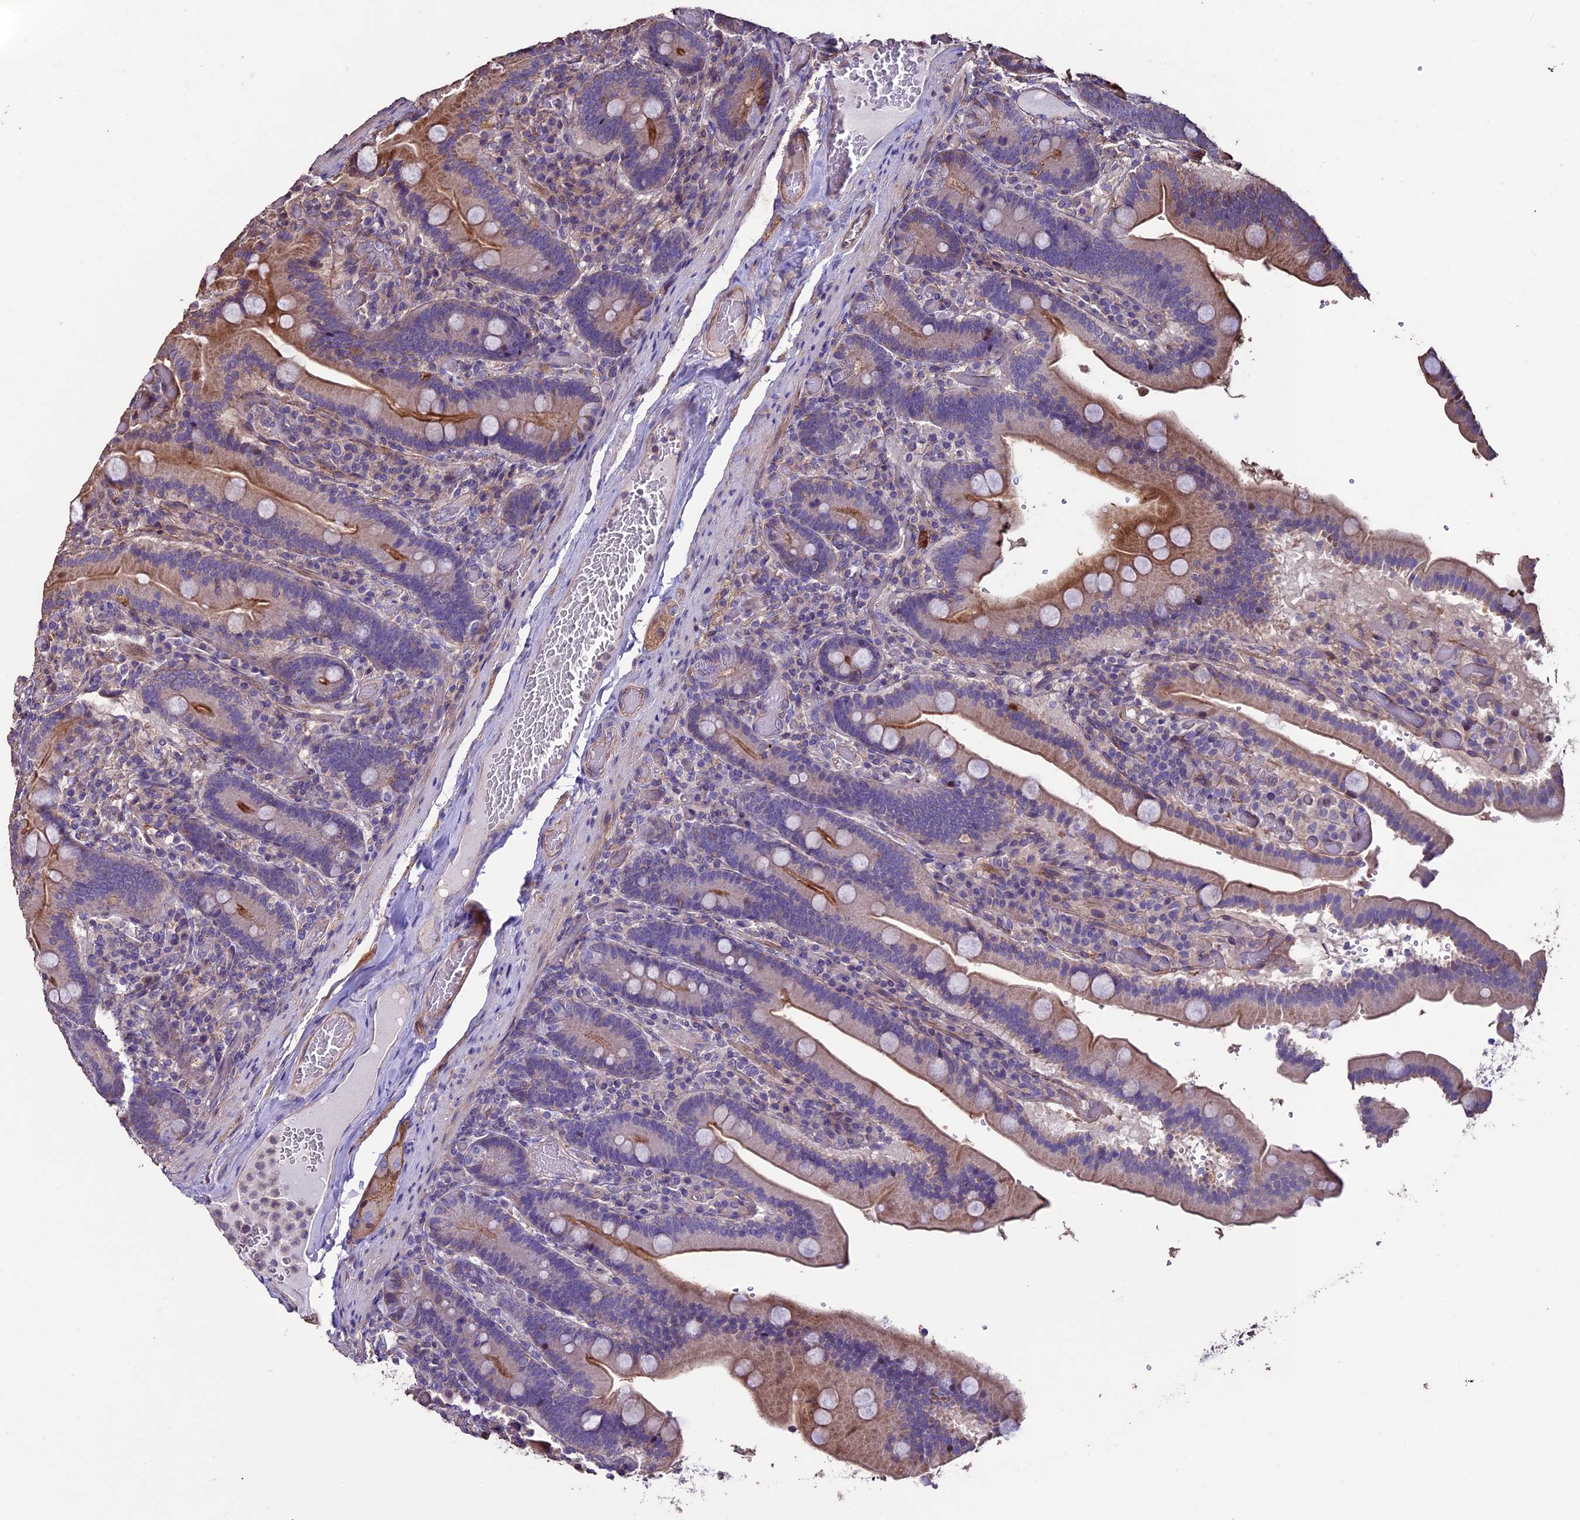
{"staining": {"intensity": "moderate", "quantity": "25%-75%", "location": "cytoplasmic/membranous"}, "tissue": "duodenum", "cell_type": "Glandular cells", "image_type": "normal", "snomed": [{"axis": "morphology", "description": "Normal tissue, NOS"}, {"axis": "topography", "description": "Duodenum"}], "caption": "Immunohistochemical staining of unremarkable duodenum displays moderate cytoplasmic/membranous protein expression in about 25%-75% of glandular cells.", "gene": "USB1", "patient": {"sex": "female", "age": 62}}